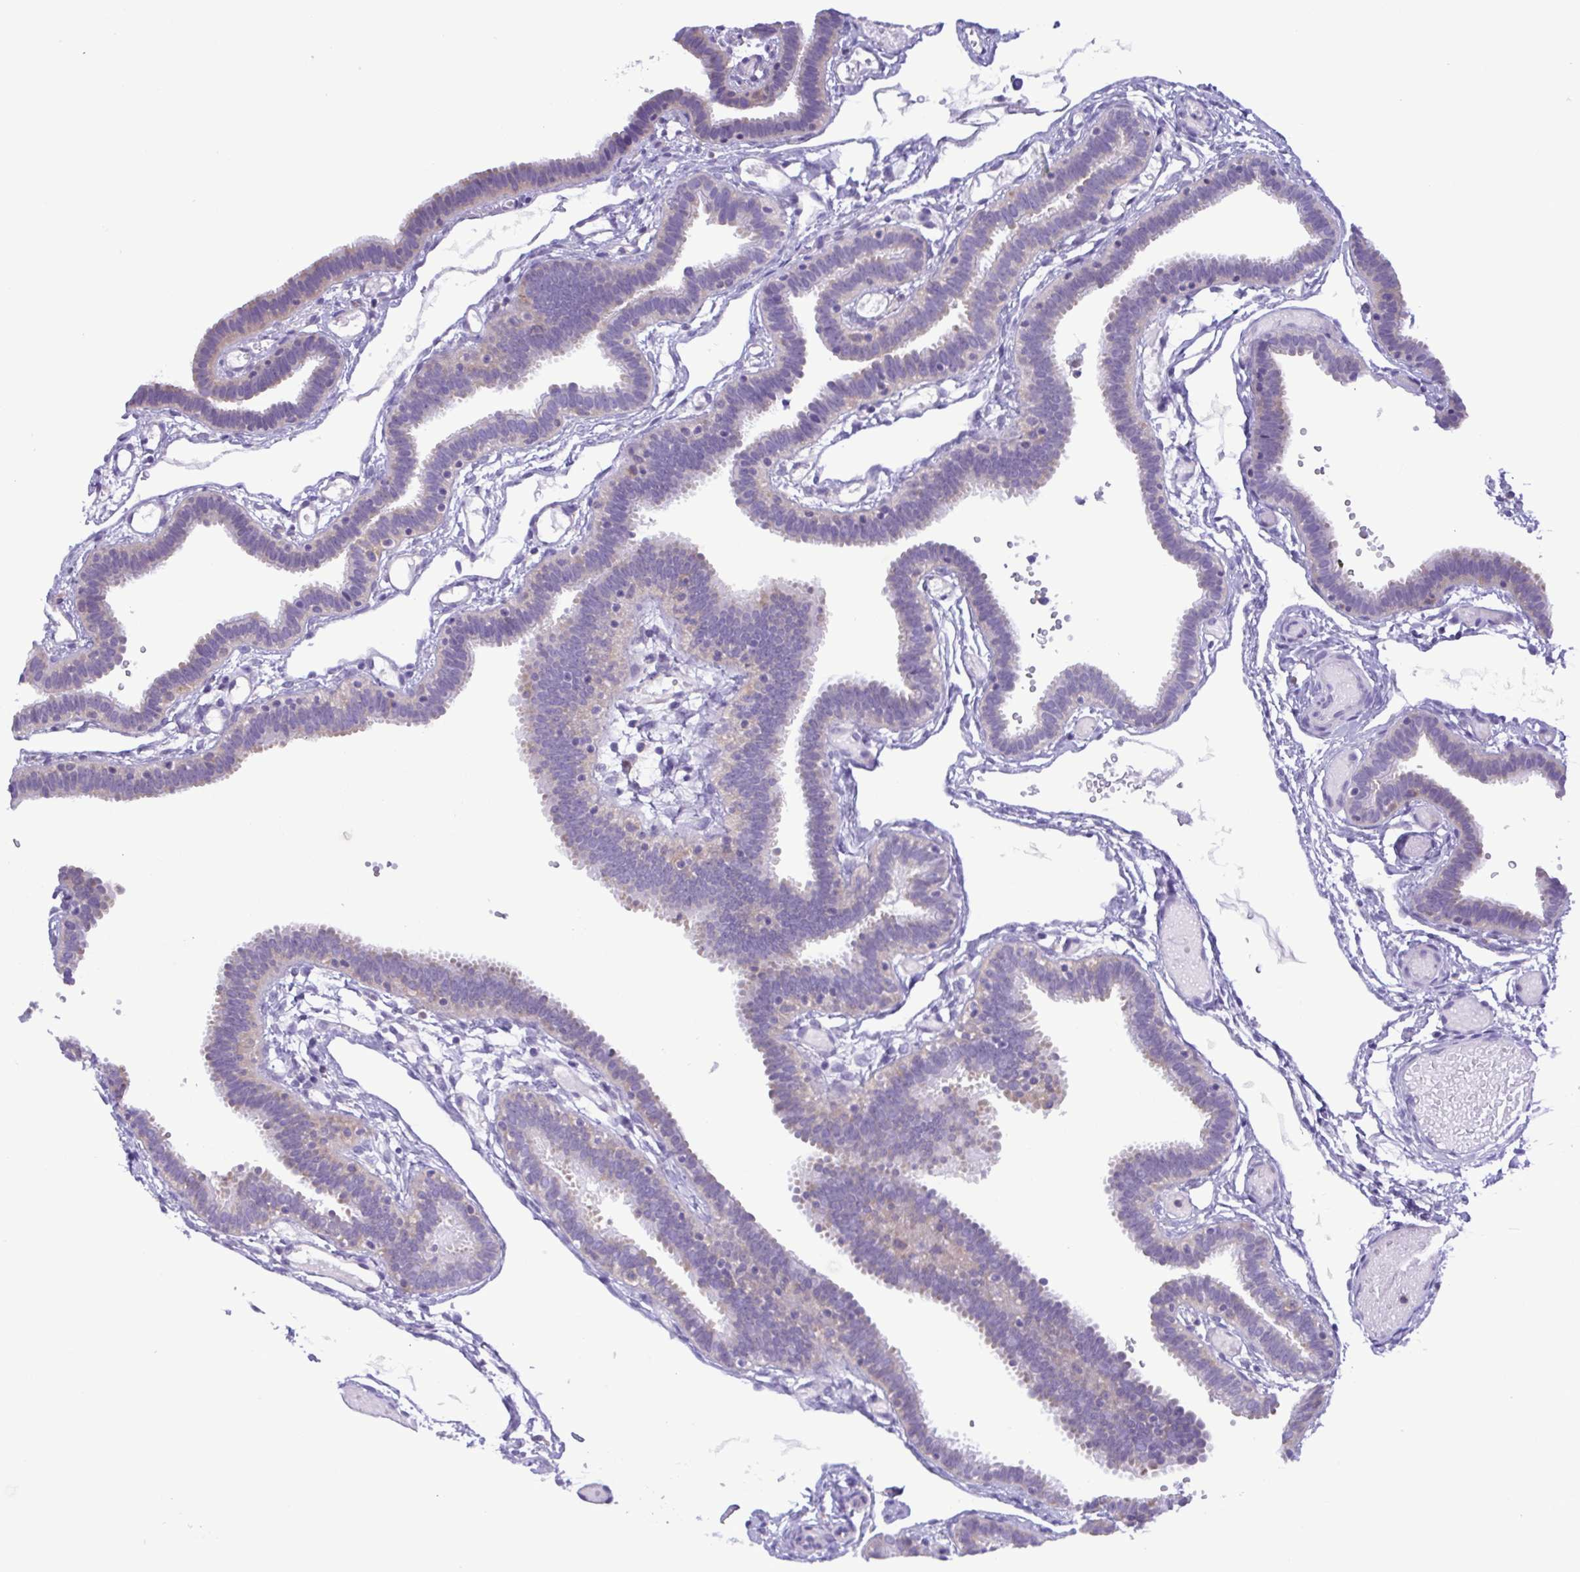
{"staining": {"intensity": "negative", "quantity": "none", "location": "none"}, "tissue": "fallopian tube", "cell_type": "Glandular cells", "image_type": "normal", "snomed": [{"axis": "morphology", "description": "Normal tissue, NOS"}, {"axis": "topography", "description": "Fallopian tube"}], "caption": "Immunohistochemical staining of unremarkable human fallopian tube displays no significant positivity in glandular cells. Brightfield microscopy of immunohistochemistry (IHC) stained with DAB (brown) and hematoxylin (blue), captured at high magnification.", "gene": "TNNI3", "patient": {"sex": "female", "age": 37}}